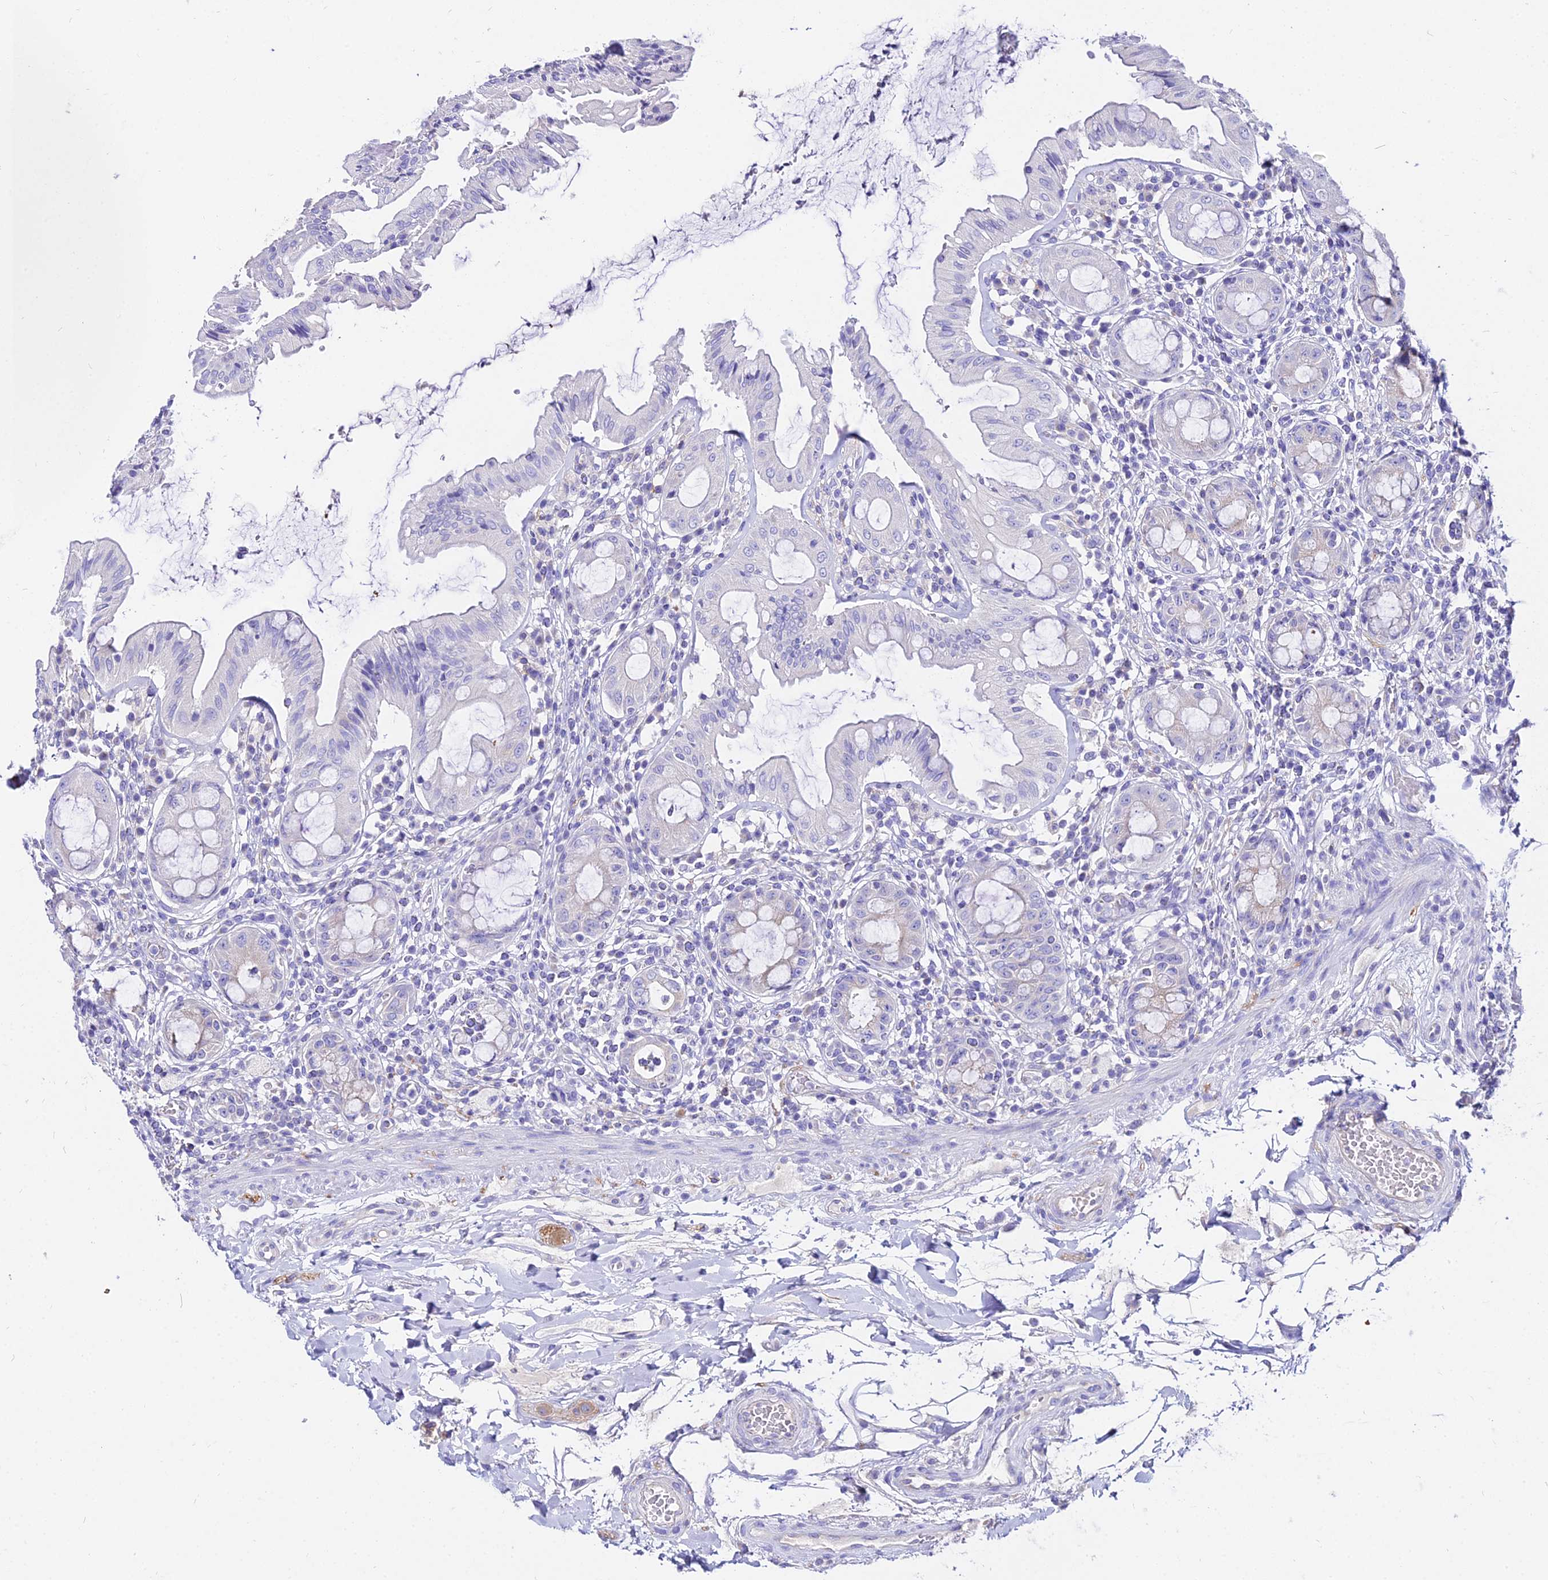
{"staining": {"intensity": "moderate", "quantity": "25%-75%", "location": "cytoplasmic/membranous"}, "tissue": "rectum", "cell_type": "Glandular cells", "image_type": "normal", "snomed": [{"axis": "morphology", "description": "Normal tissue, NOS"}, {"axis": "topography", "description": "Rectum"}], "caption": "Immunohistochemical staining of unremarkable human rectum demonstrates medium levels of moderate cytoplasmic/membranous staining in about 25%-75% of glandular cells. (DAB (3,3'-diaminobenzidine) IHC with brightfield microscopy, high magnification).", "gene": "TUBA1A", "patient": {"sex": "female", "age": 57}}